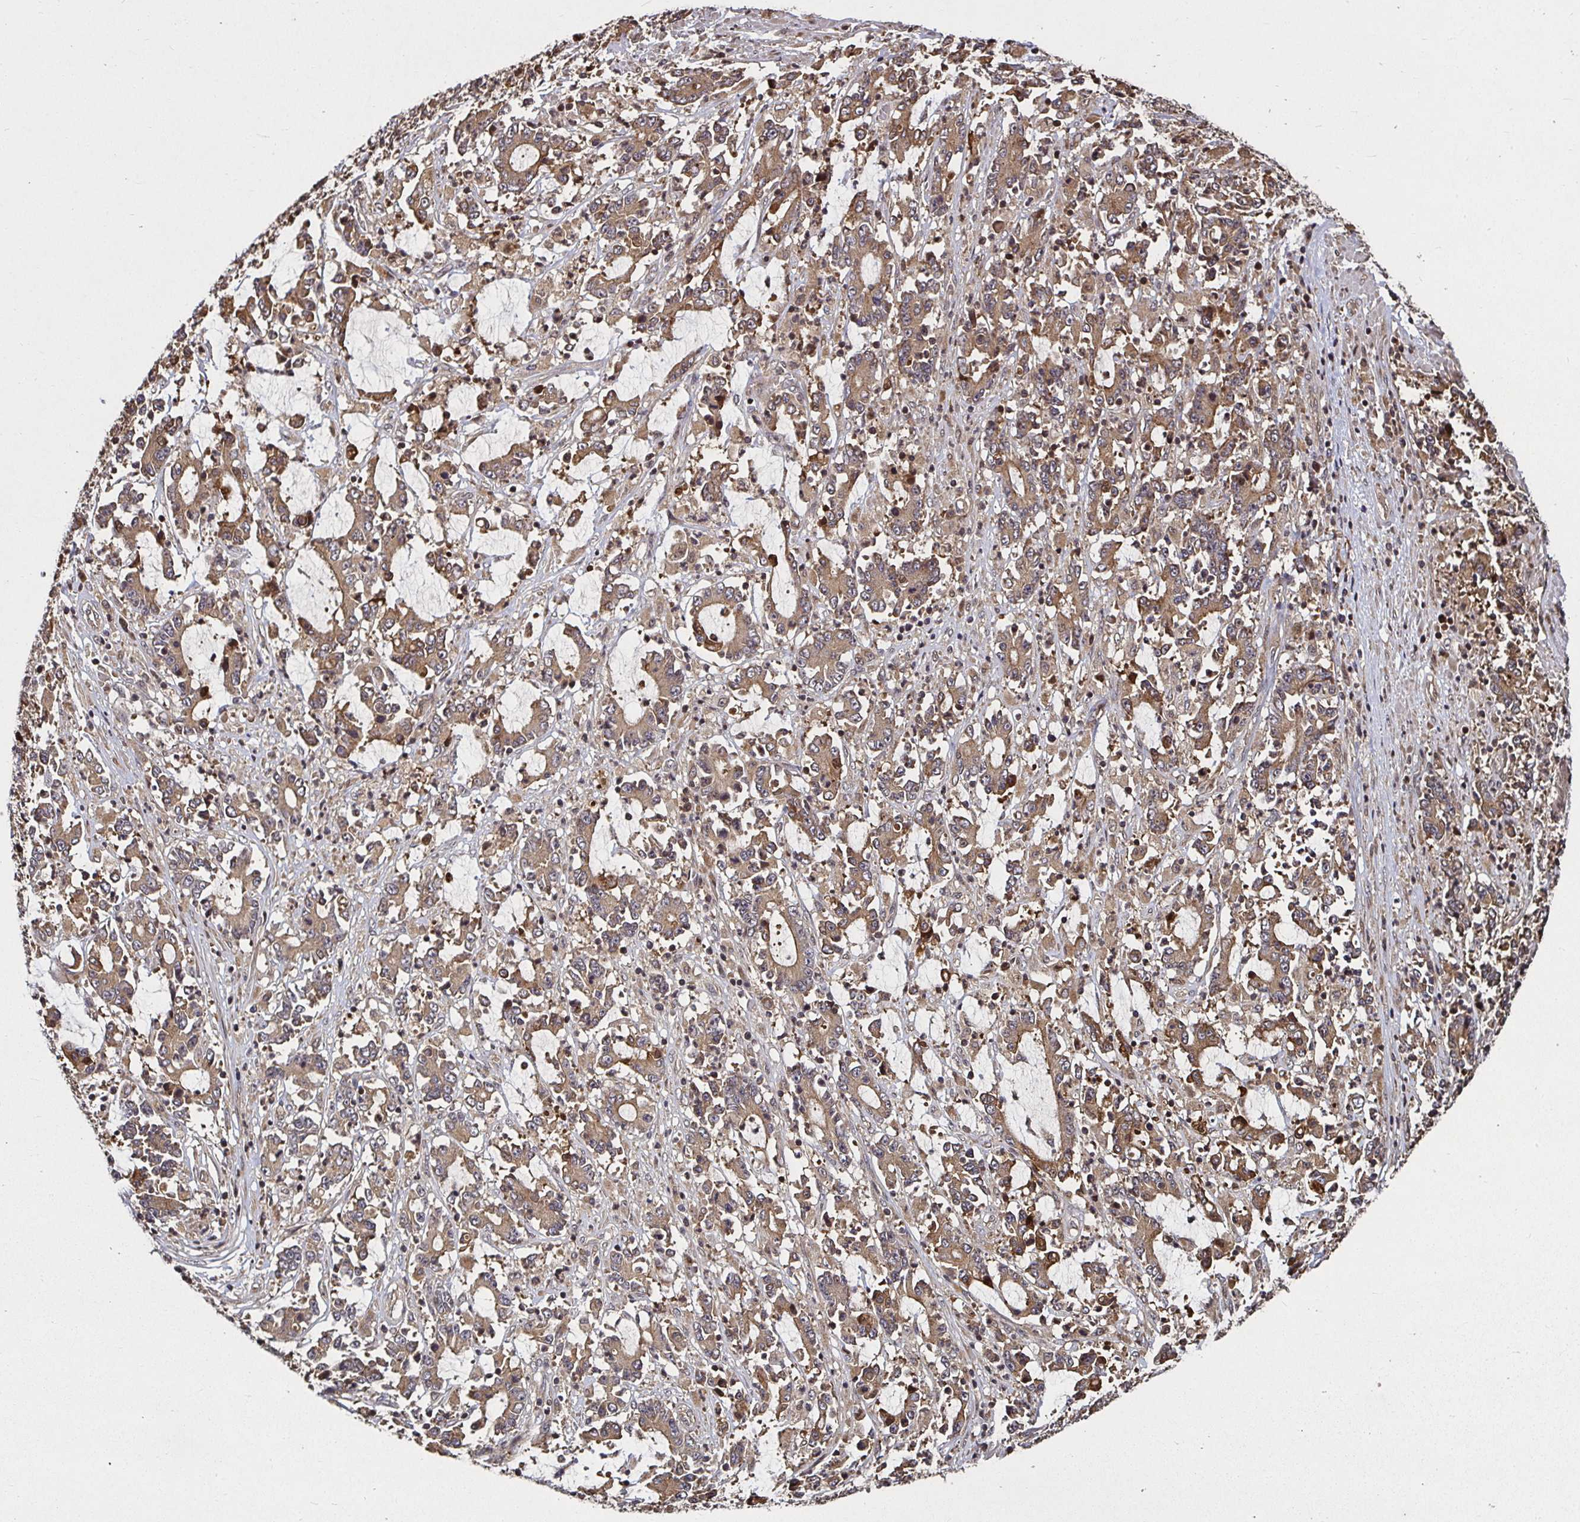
{"staining": {"intensity": "moderate", "quantity": ">75%", "location": "cytoplasmic/membranous"}, "tissue": "stomach cancer", "cell_type": "Tumor cells", "image_type": "cancer", "snomed": [{"axis": "morphology", "description": "Adenocarcinoma, NOS"}, {"axis": "topography", "description": "Stomach, upper"}], "caption": "Adenocarcinoma (stomach) stained with DAB immunohistochemistry (IHC) demonstrates medium levels of moderate cytoplasmic/membranous staining in about >75% of tumor cells.", "gene": "SMYD3", "patient": {"sex": "male", "age": 68}}